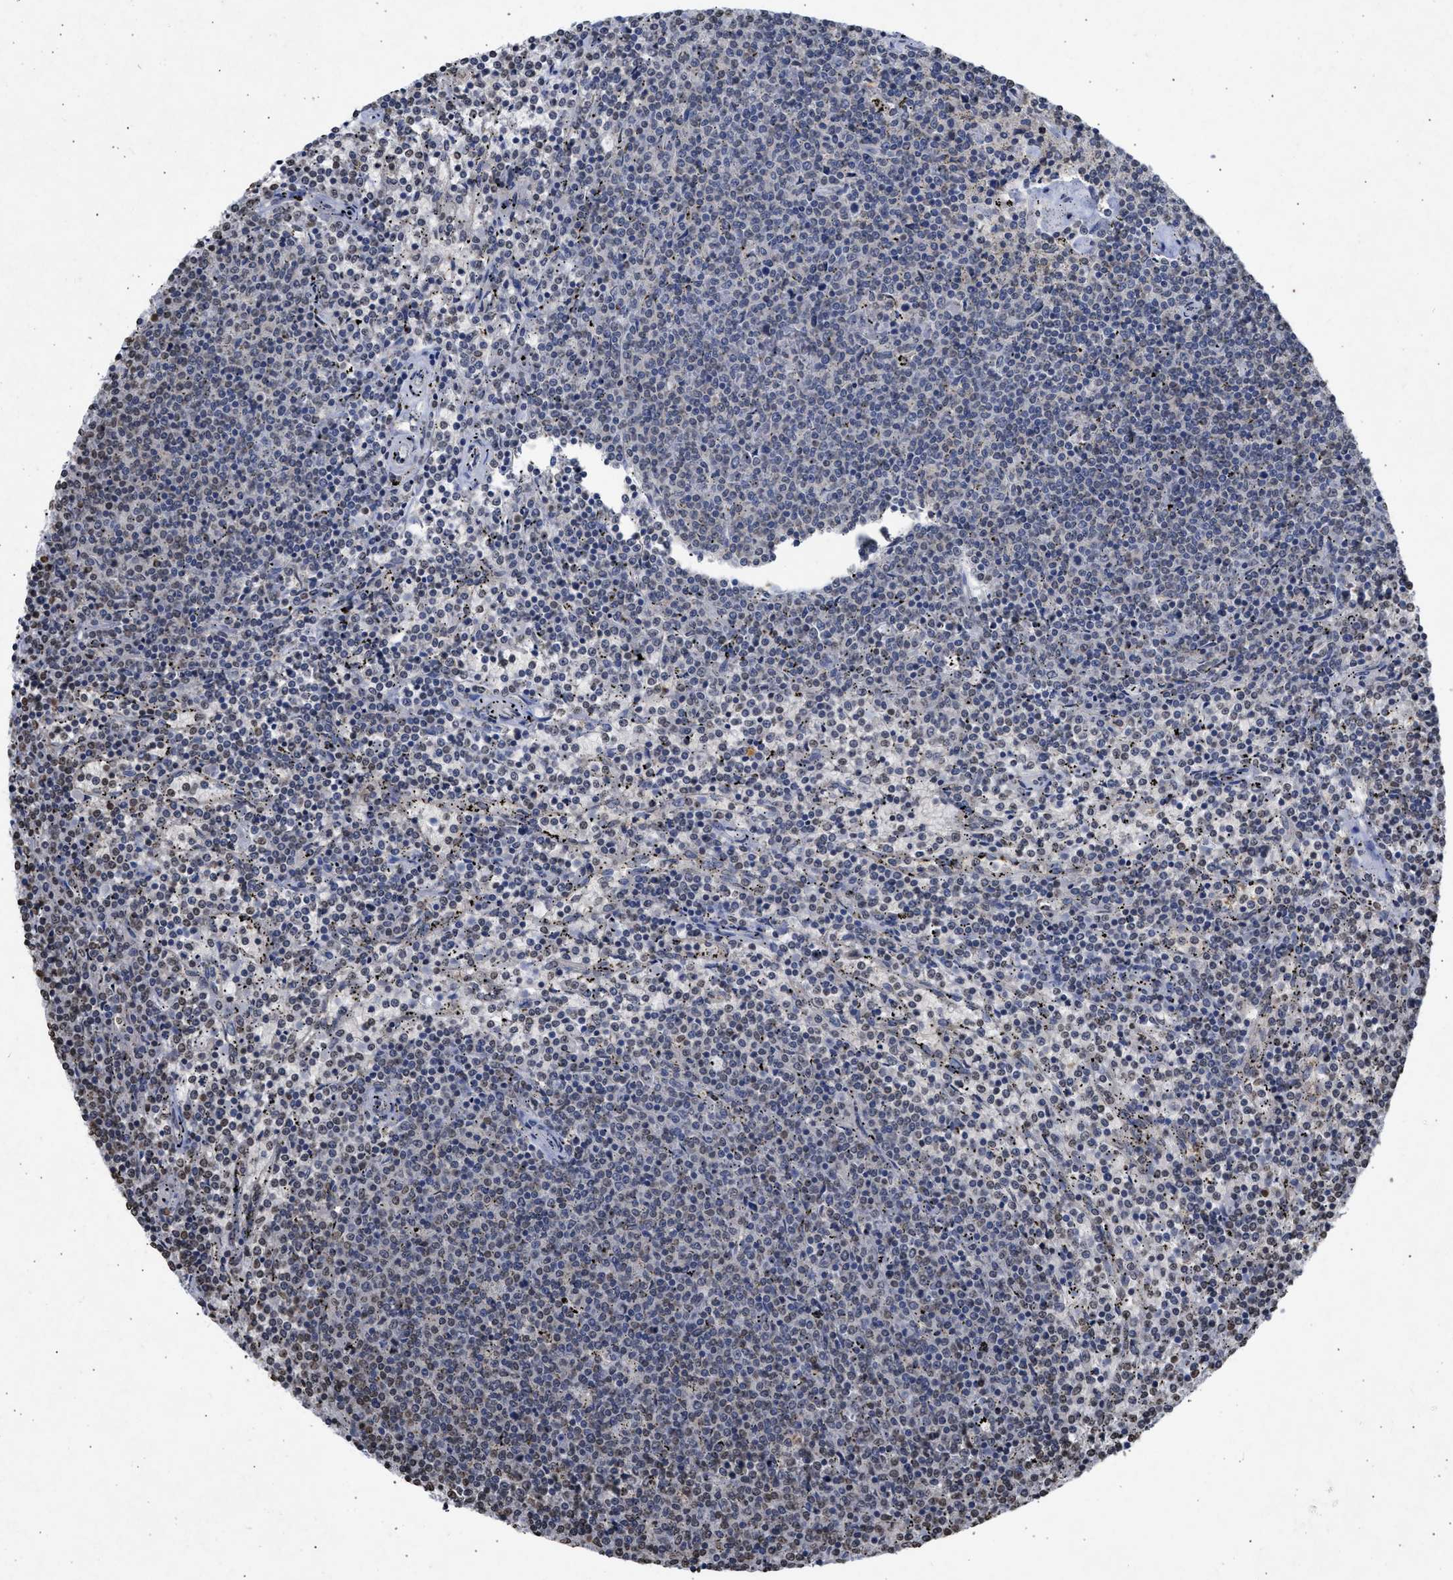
{"staining": {"intensity": "weak", "quantity": "<25%", "location": "nuclear"}, "tissue": "lymphoma", "cell_type": "Tumor cells", "image_type": "cancer", "snomed": [{"axis": "morphology", "description": "Malignant lymphoma, non-Hodgkin's type, Low grade"}, {"axis": "topography", "description": "Spleen"}], "caption": "This micrograph is of lymphoma stained with immunohistochemistry (IHC) to label a protein in brown with the nuclei are counter-stained blue. There is no positivity in tumor cells.", "gene": "NUP35", "patient": {"sex": "female", "age": 50}}